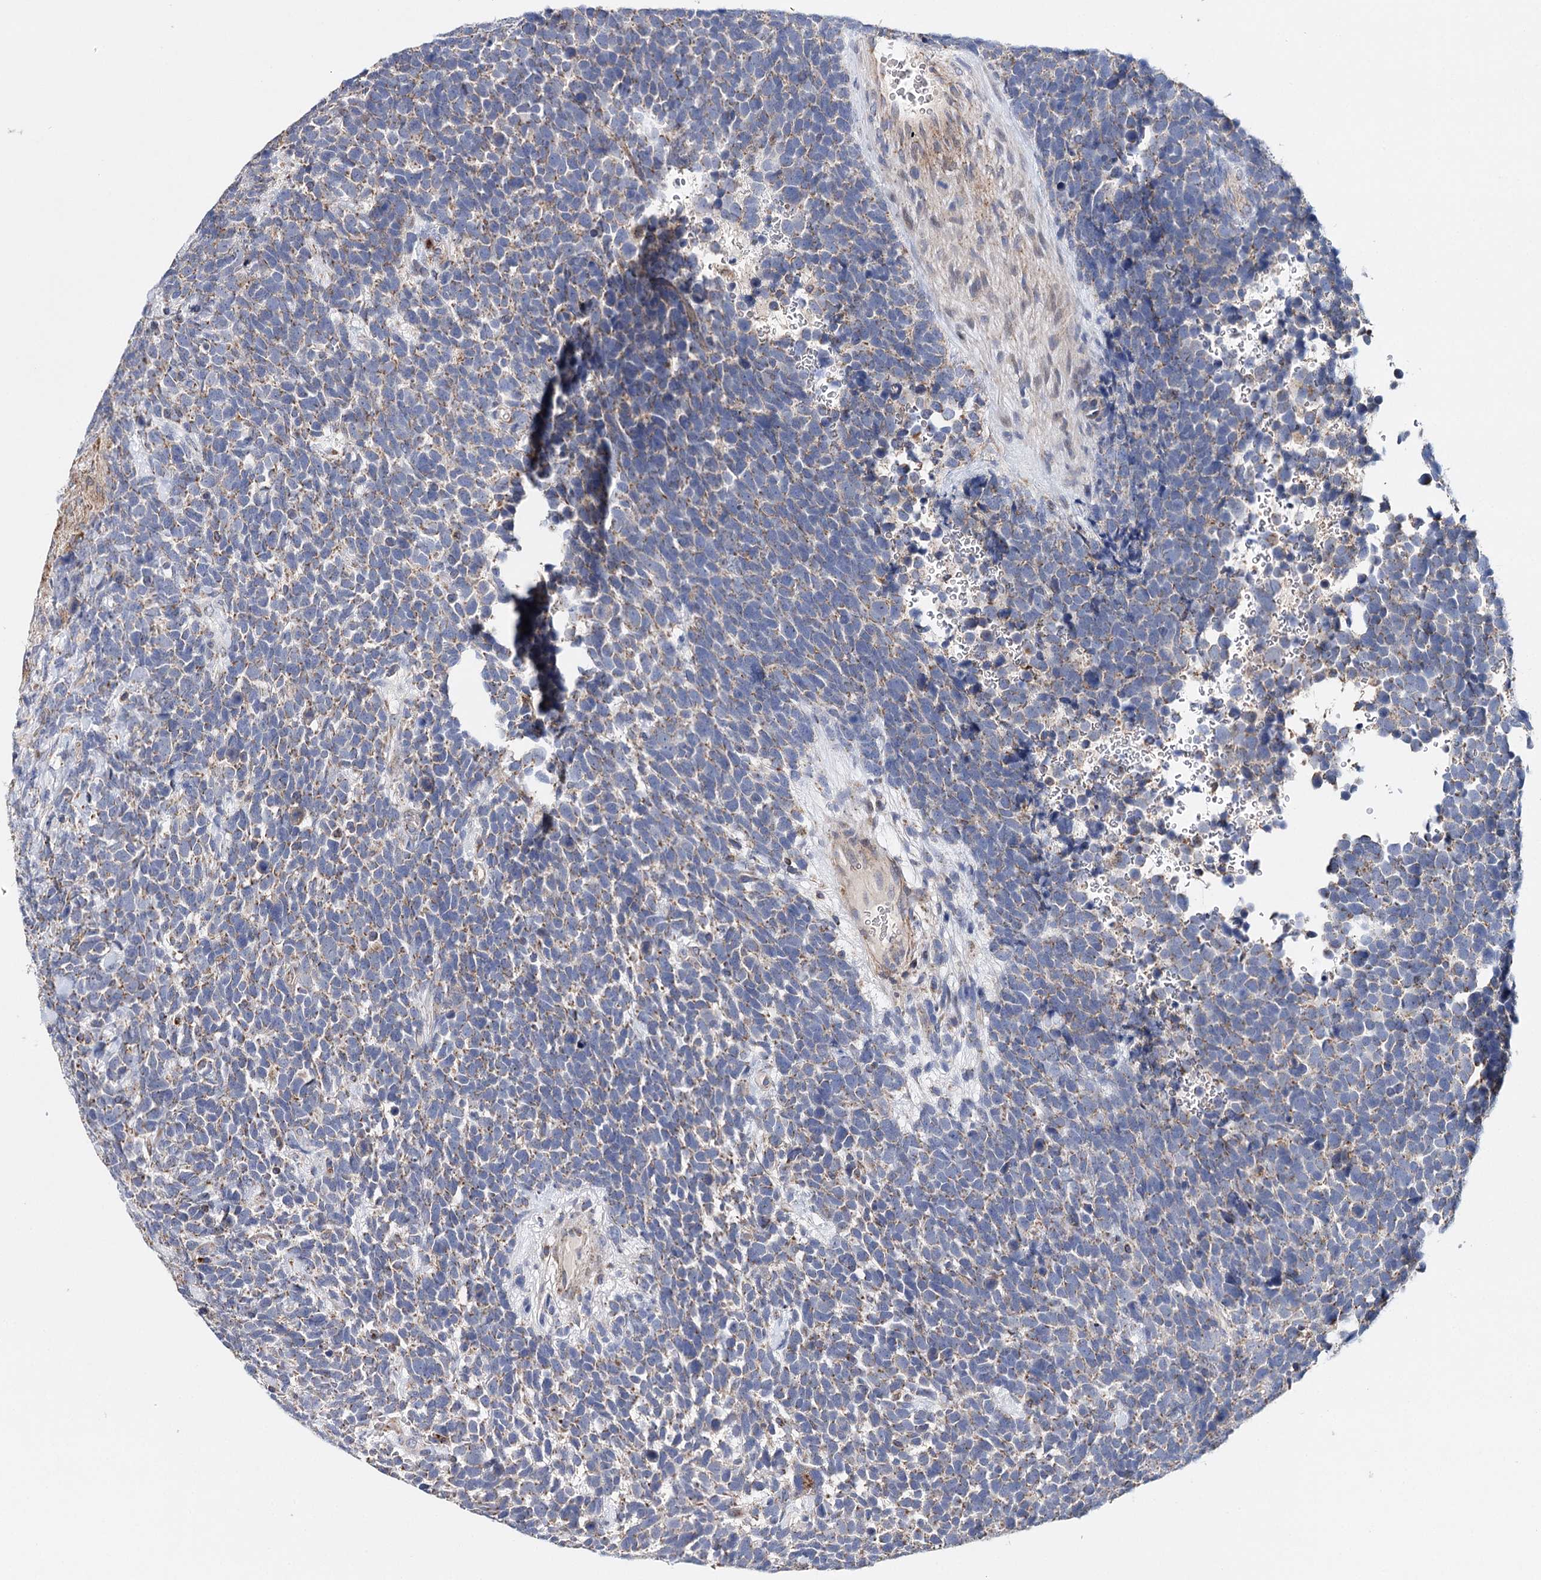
{"staining": {"intensity": "weak", "quantity": ">75%", "location": "cytoplasmic/membranous"}, "tissue": "urothelial cancer", "cell_type": "Tumor cells", "image_type": "cancer", "snomed": [{"axis": "morphology", "description": "Urothelial carcinoma, High grade"}, {"axis": "topography", "description": "Urinary bladder"}], "caption": "Human urothelial cancer stained for a protein (brown) reveals weak cytoplasmic/membranous positive staining in about >75% of tumor cells.", "gene": "CFAP46", "patient": {"sex": "female", "age": 82}}